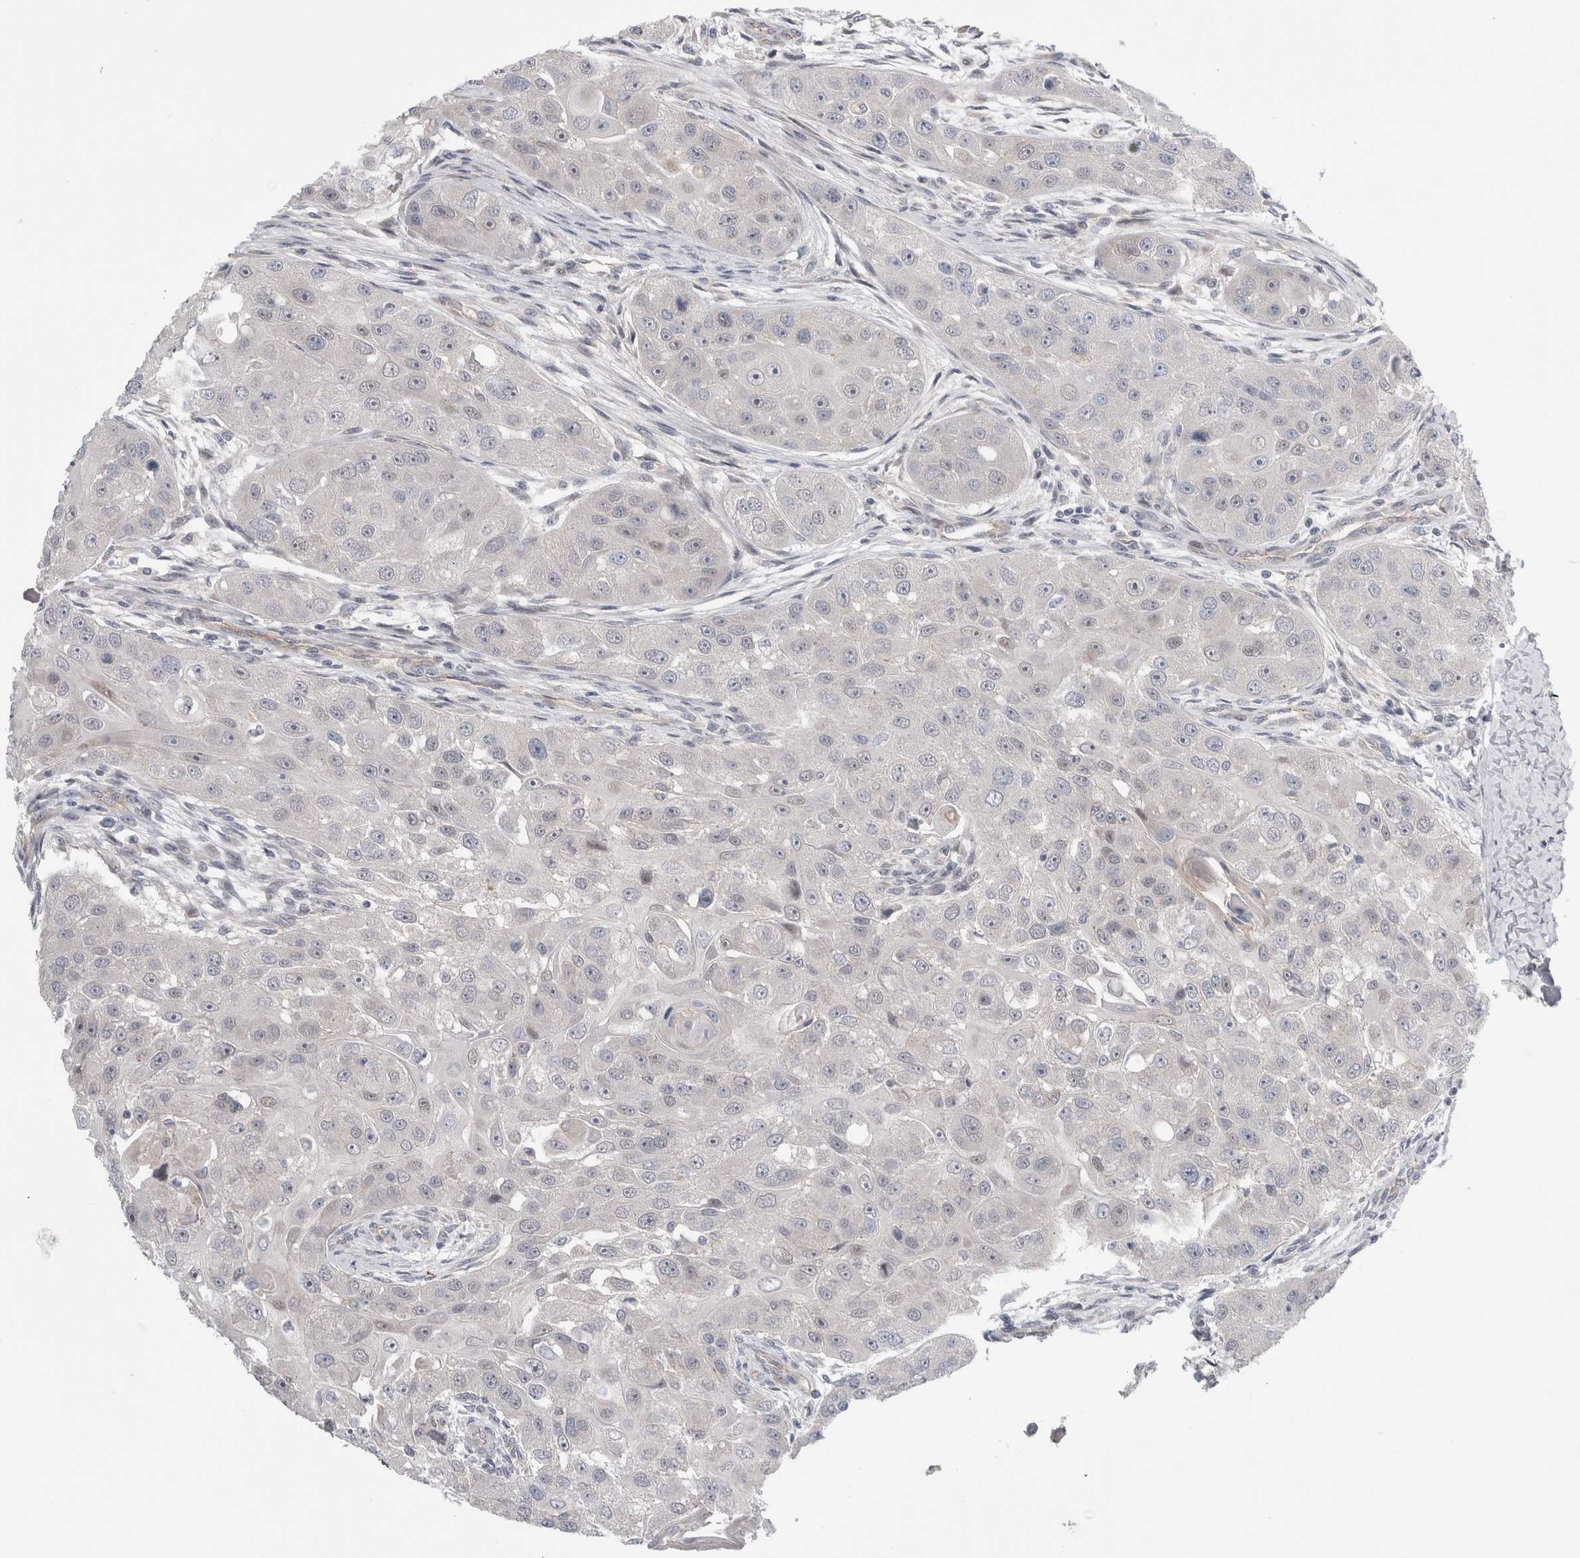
{"staining": {"intensity": "negative", "quantity": "none", "location": "none"}, "tissue": "head and neck cancer", "cell_type": "Tumor cells", "image_type": "cancer", "snomed": [{"axis": "morphology", "description": "Normal tissue, NOS"}, {"axis": "morphology", "description": "Squamous cell carcinoma, NOS"}, {"axis": "topography", "description": "Skeletal muscle"}, {"axis": "topography", "description": "Head-Neck"}], "caption": "Head and neck cancer (squamous cell carcinoma) stained for a protein using immunohistochemistry (IHC) reveals no positivity tumor cells.", "gene": "TAFA5", "patient": {"sex": "male", "age": 51}}